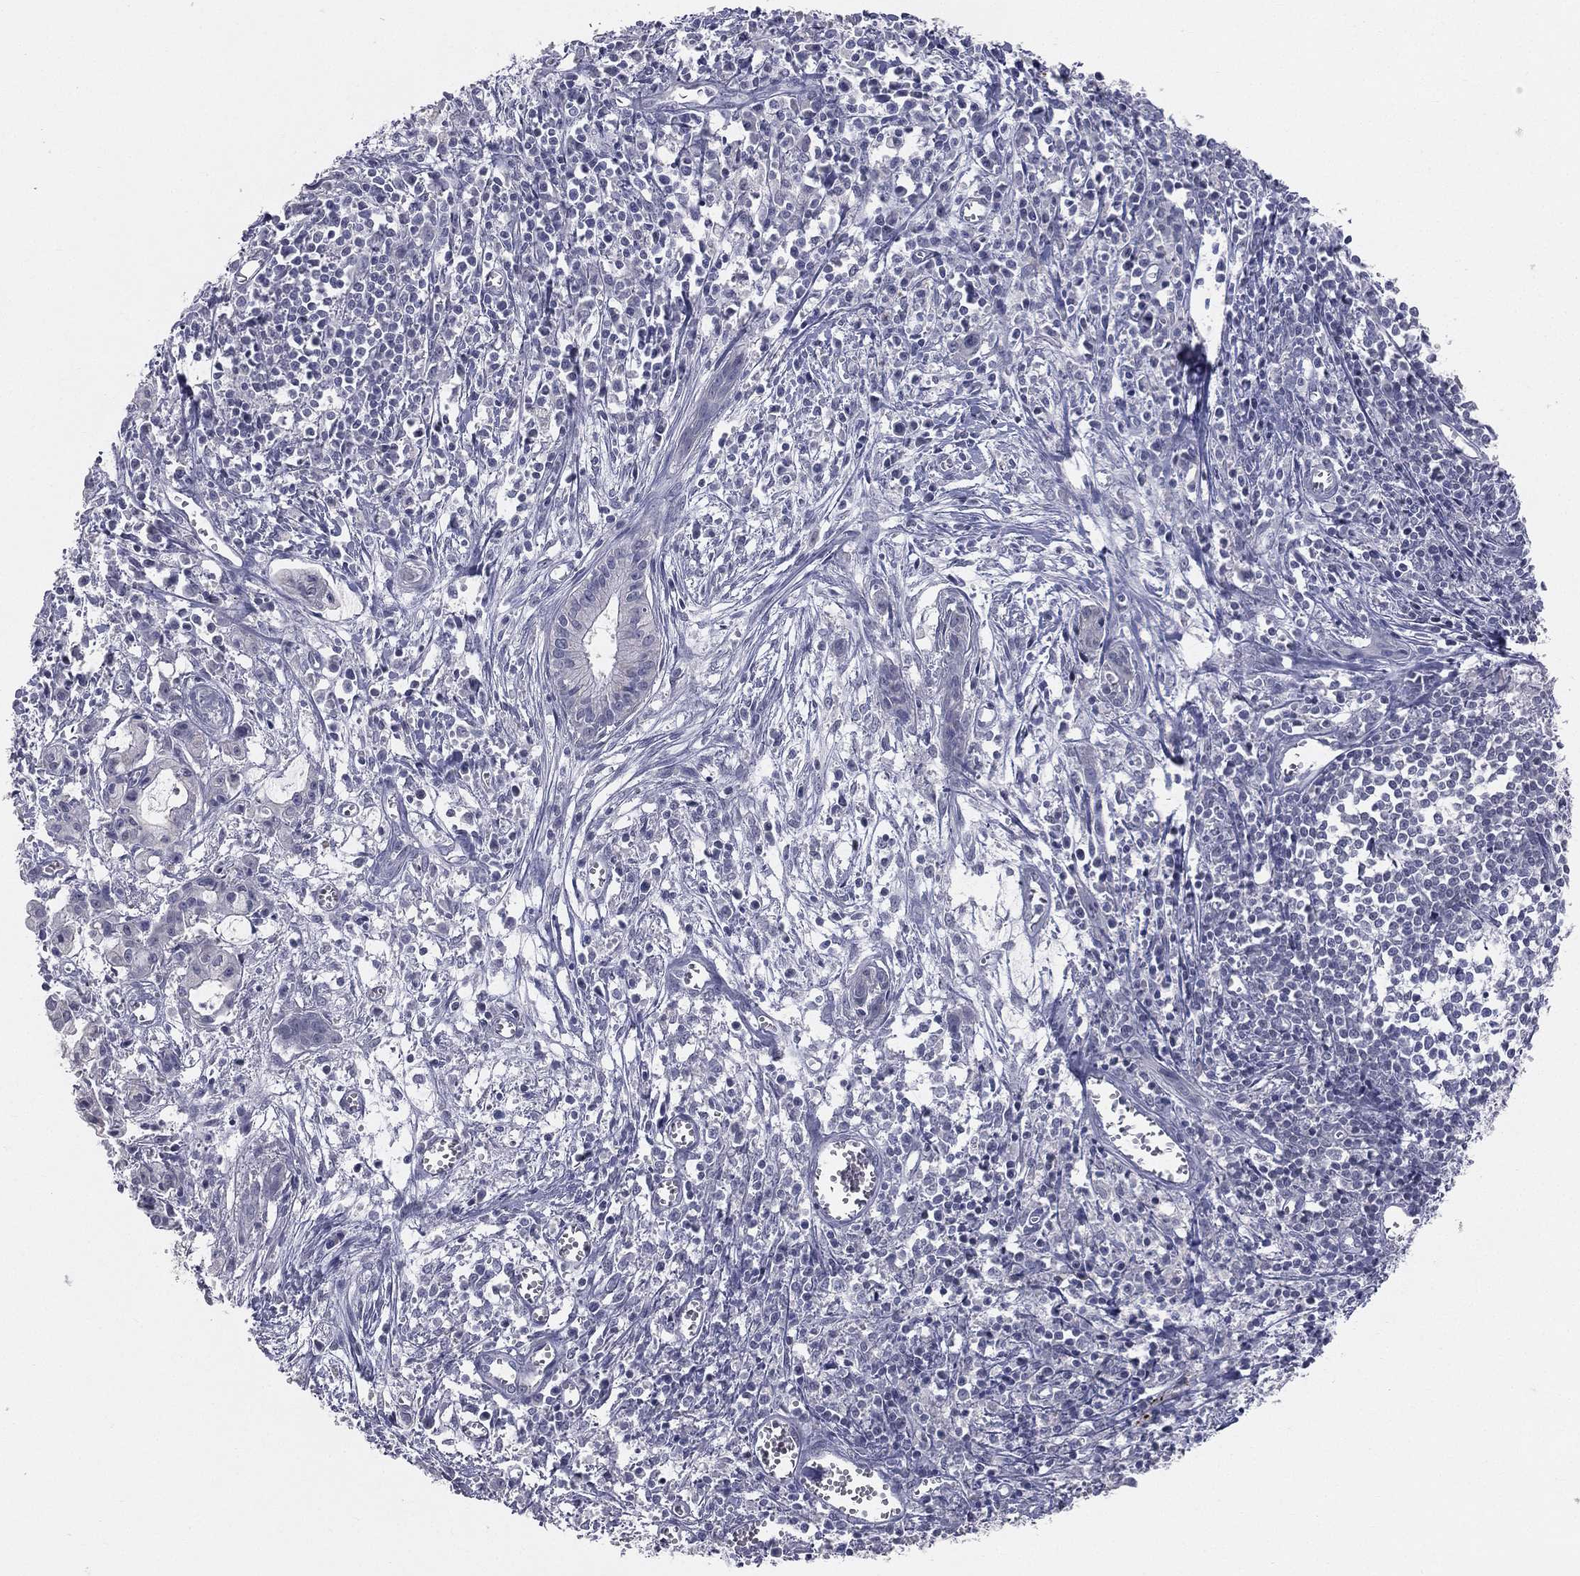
{"staining": {"intensity": "negative", "quantity": "none", "location": "none"}, "tissue": "pancreatic cancer", "cell_type": "Tumor cells", "image_type": "cancer", "snomed": [{"axis": "morphology", "description": "Adenocarcinoma, NOS"}, {"axis": "topography", "description": "Pancreas"}], "caption": "A high-resolution photomicrograph shows immunohistochemistry (IHC) staining of adenocarcinoma (pancreatic), which demonstrates no significant positivity in tumor cells.", "gene": "DMKN", "patient": {"sex": "male", "age": 48}}